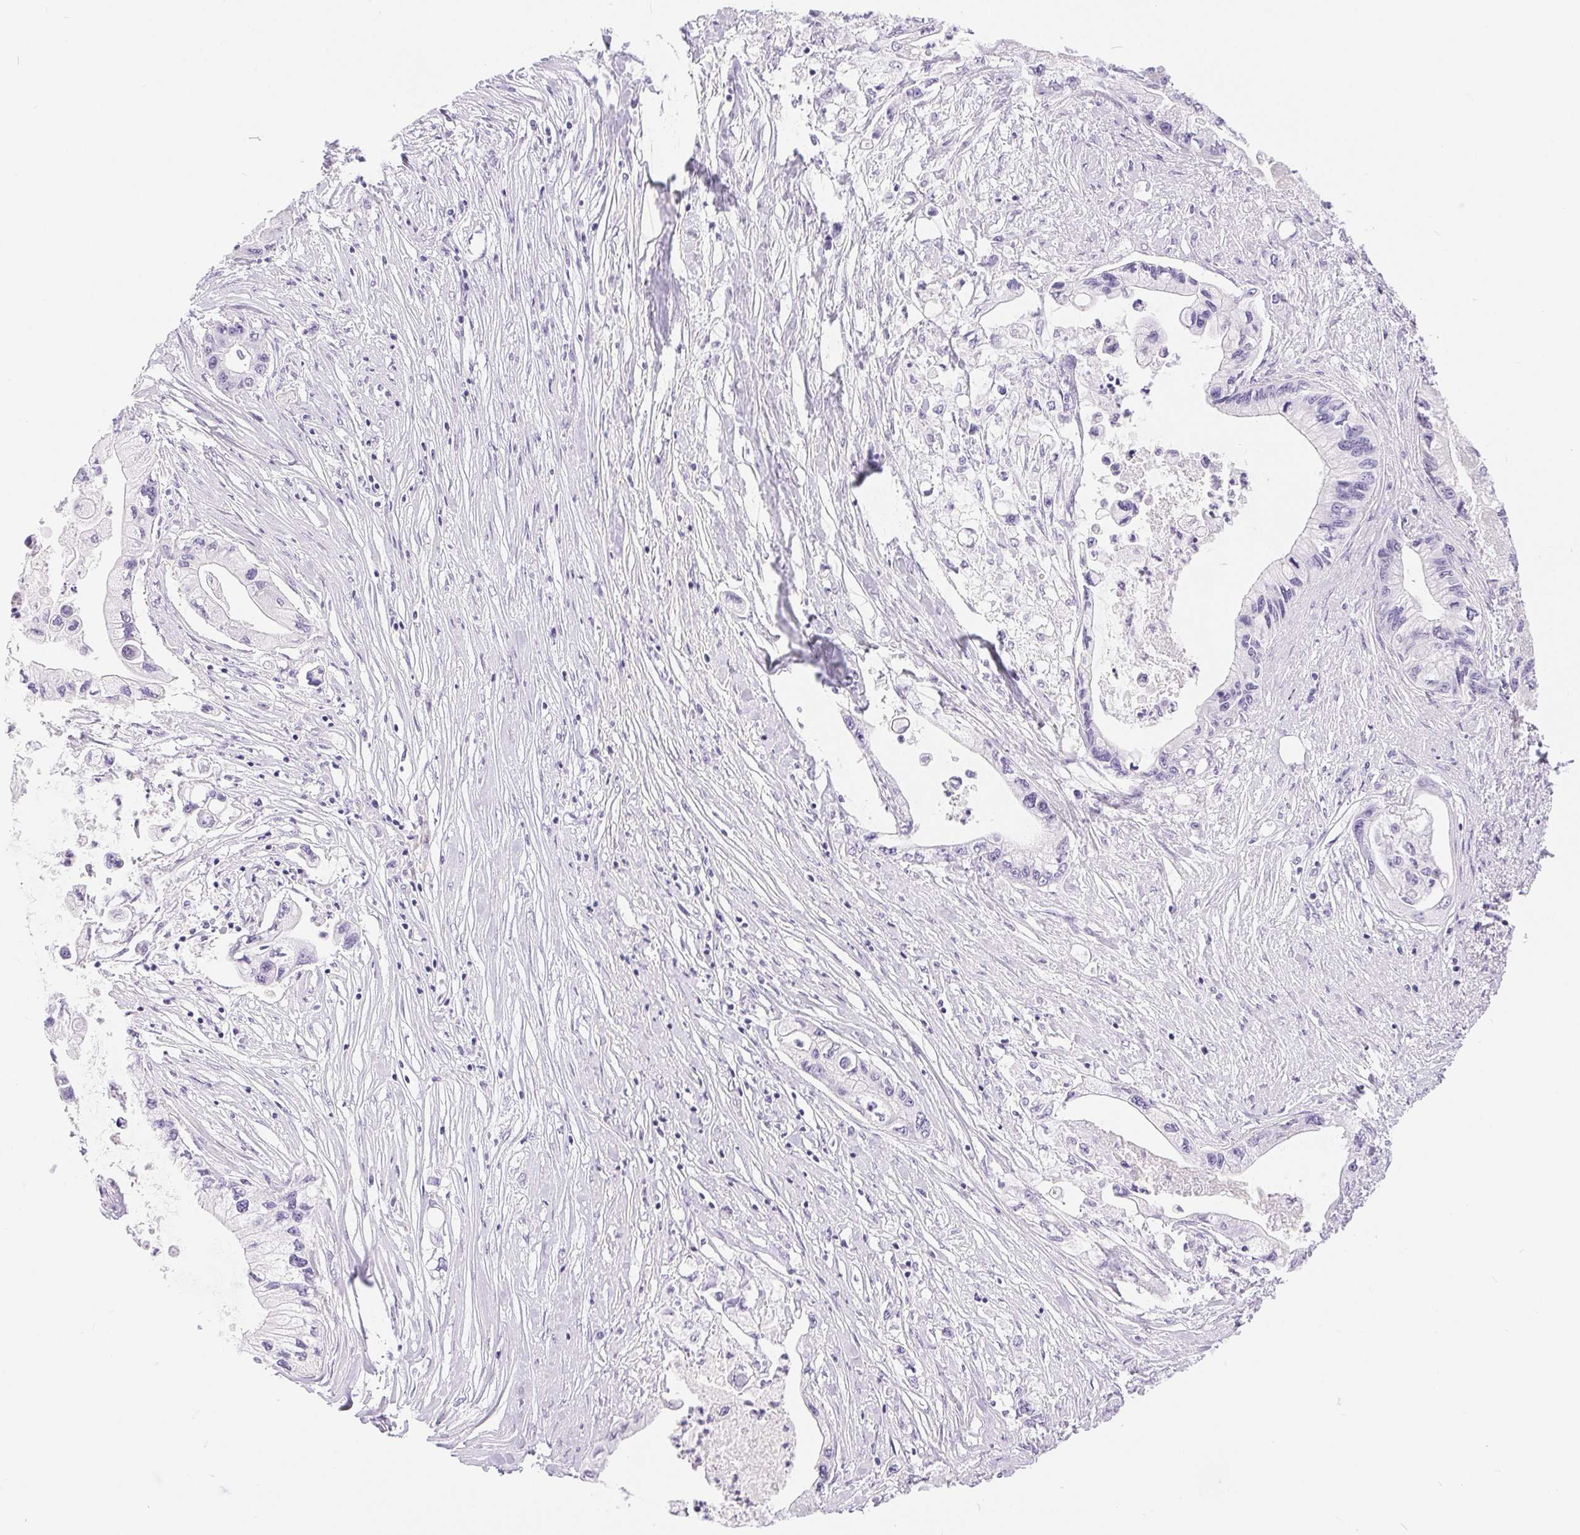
{"staining": {"intensity": "negative", "quantity": "none", "location": "none"}, "tissue": "pancreatic cancer", "cell_type": "Tumor cells", "image_type": "cancer", "snomed": [{"axis": "morphology", "description": "Adenocarcinoma, NOS"}, {"axis": "topography", "description": "Pancreas"}], "caption": "Tumor cells are negative for protein expression in human pancreatic cancer. (DAB (3,3'-diaminobenzidine) immunohistochemistry, high magnification).", "gene": "XDH", "patient": {"sex": "male", "age": 61}}